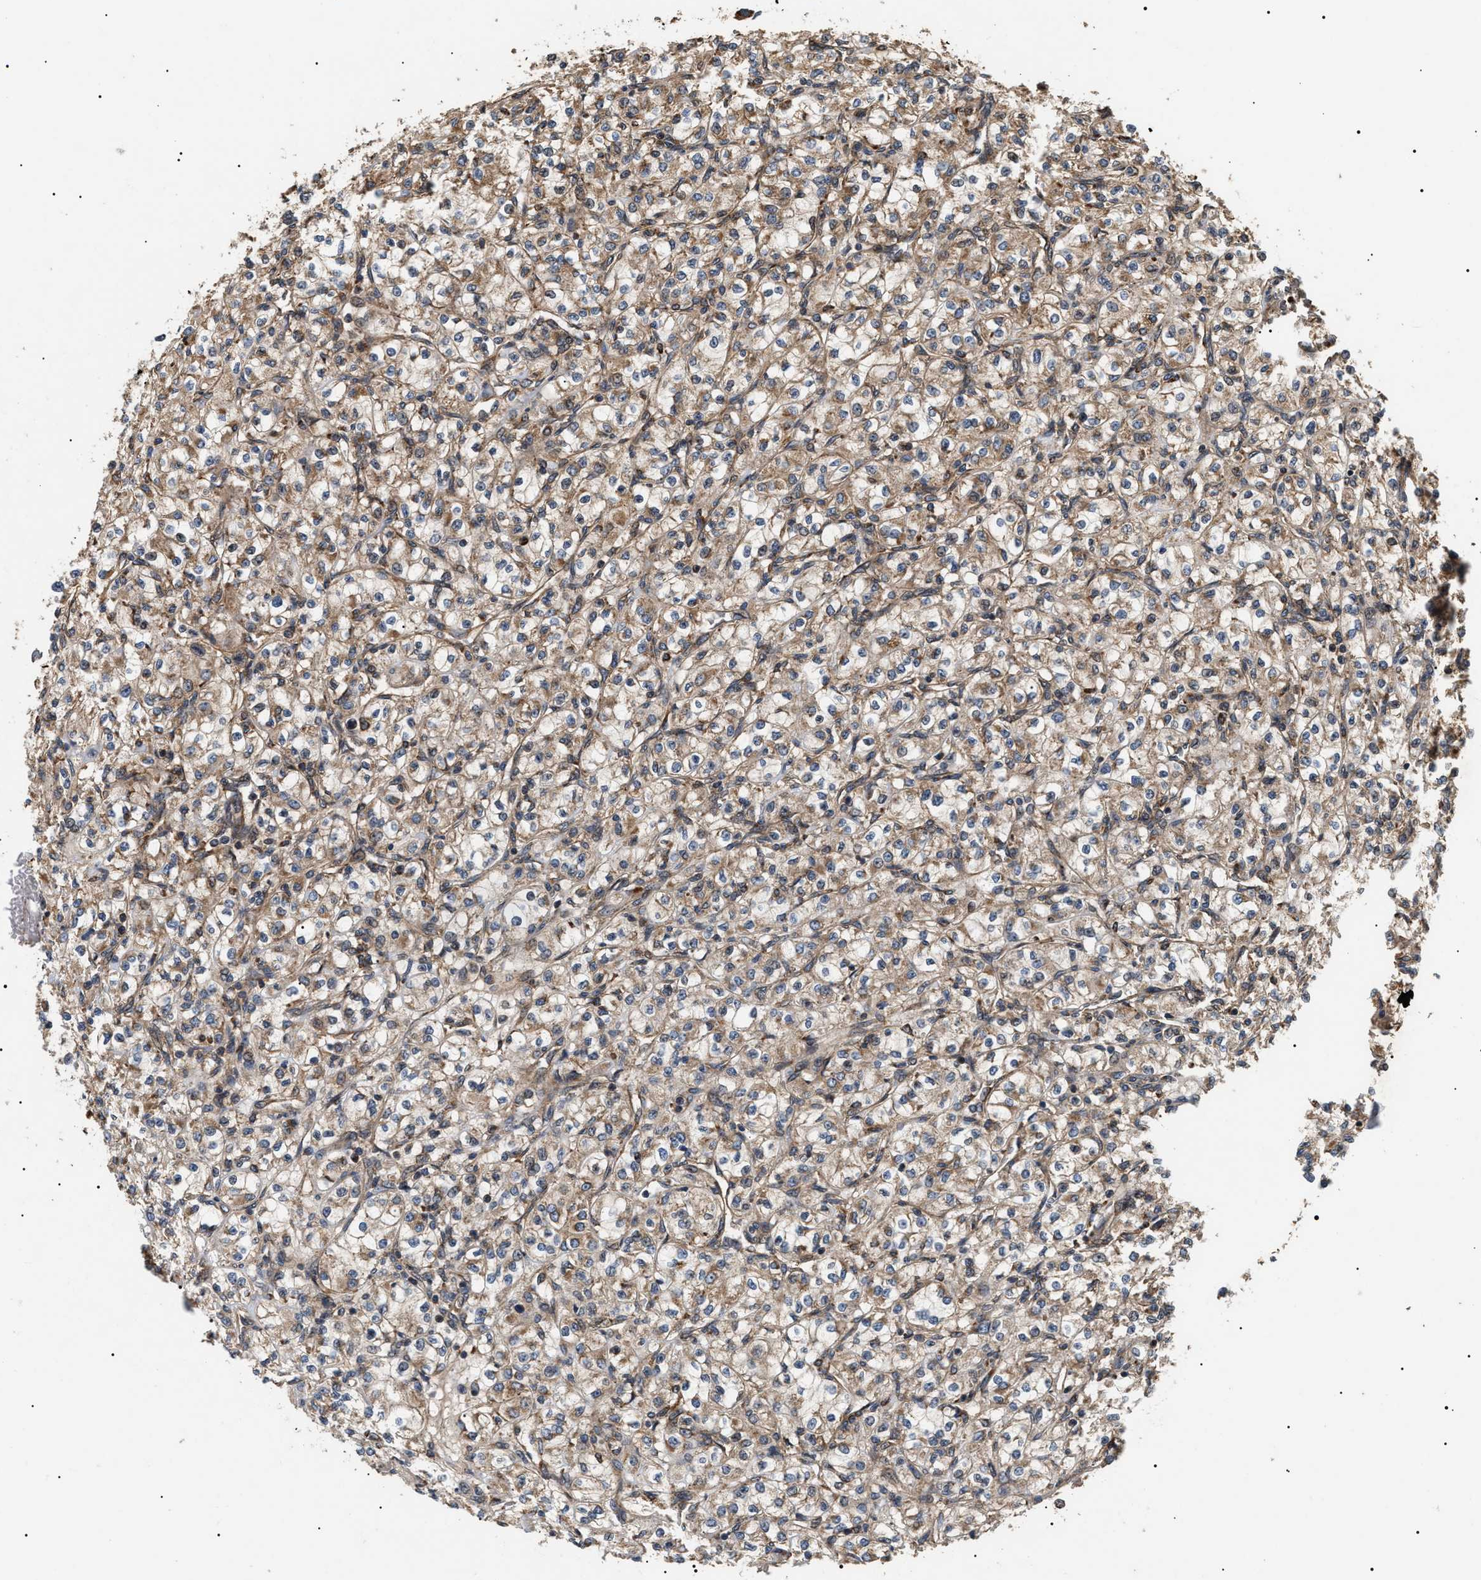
{"staining": {"intensity": "moderate", "quantity": ">75%", "location": "cytoplasmic/membranous"}, "tissue": "renal cancer", "cell_type": "Tumor cells", "image_type": "cancer", "snomed": [{"axis": "morphology", "description": "Adenocarcinoma, NOS"}, {"axis": "topography", "description": "Kidney"}], "caption": "Tumor cells demonstrate moderate cytoplasmic/membranous expression in about >75% of cells in renal adenocarcinoma.", "gene": "ZBTB26", "patient": {"sex": "male", "age": 77}}